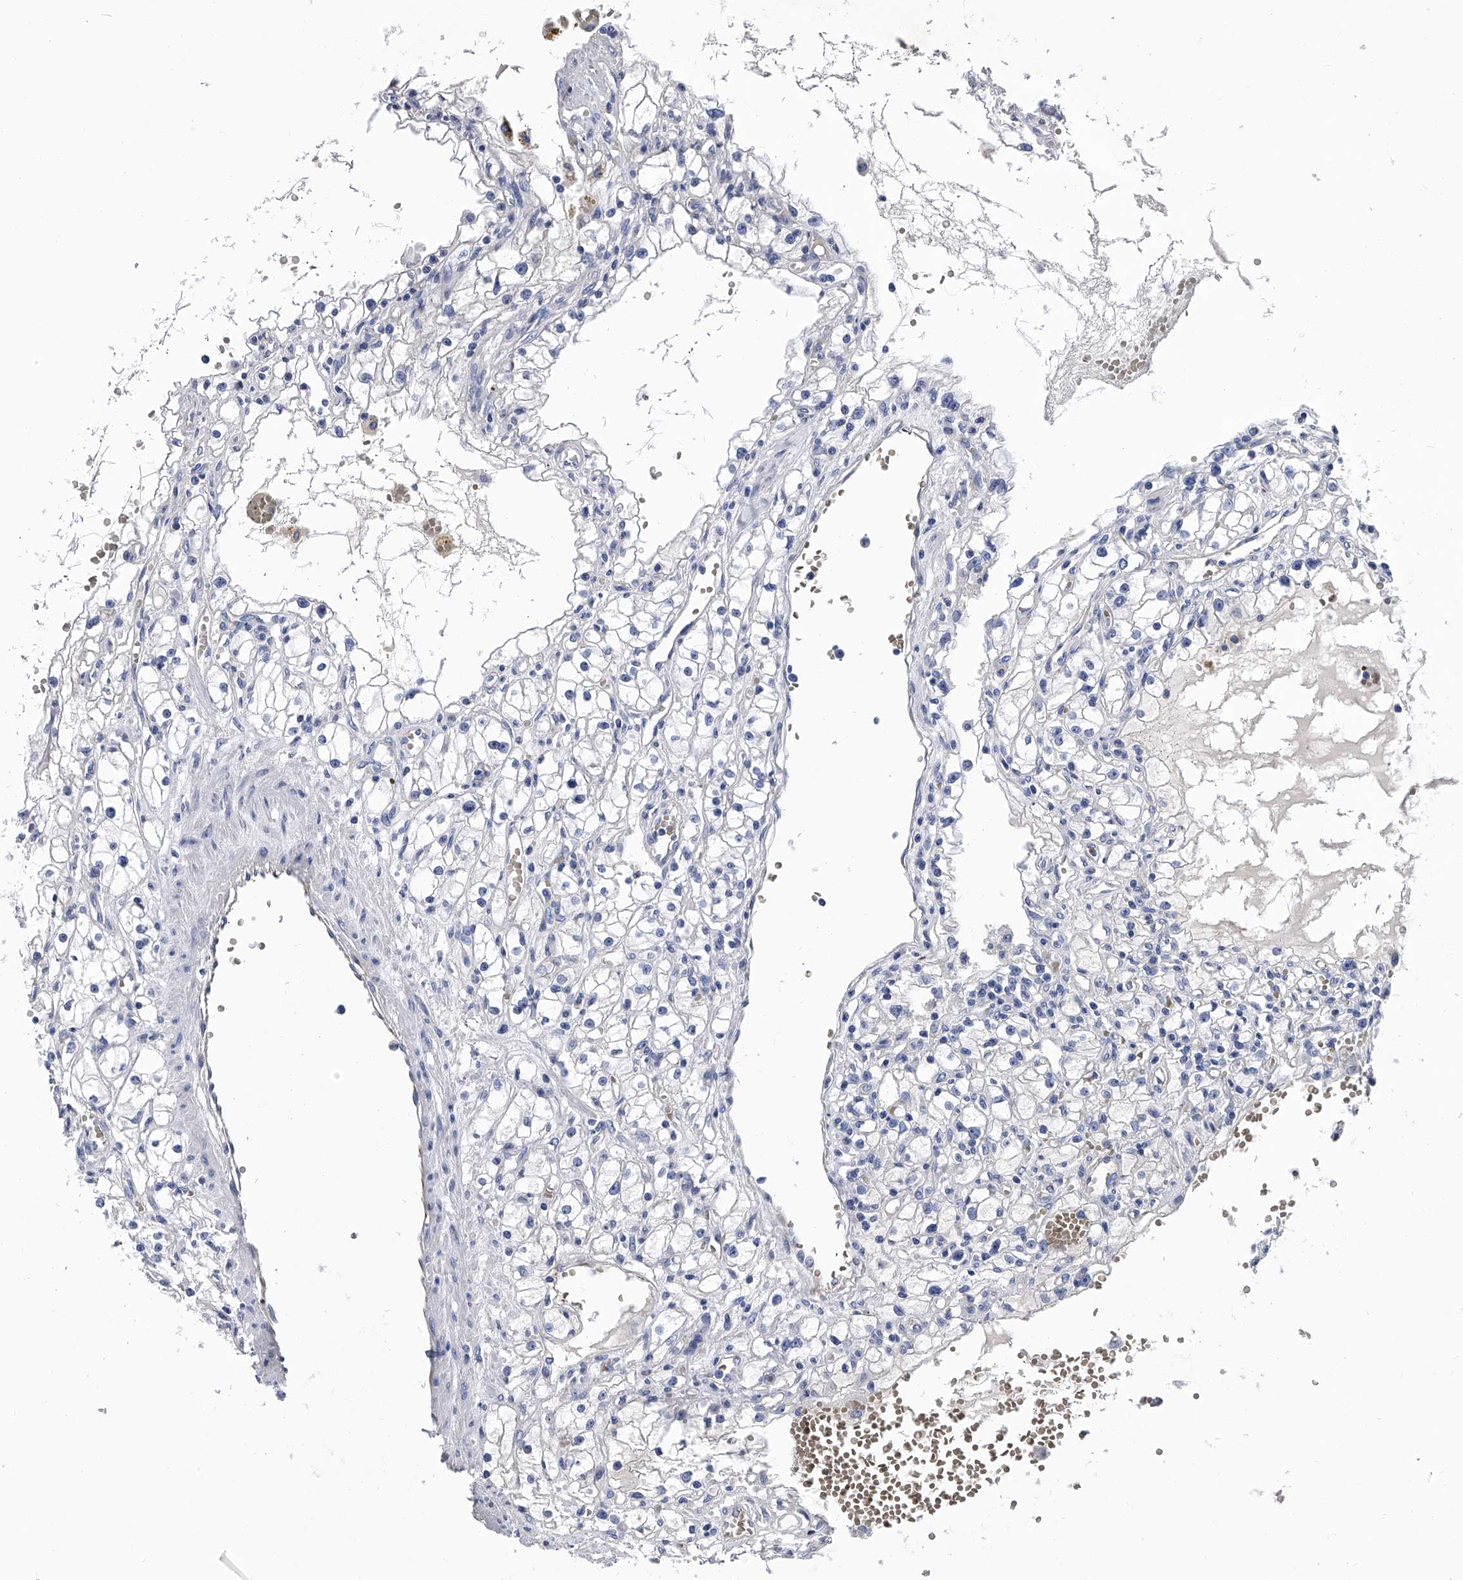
{"staining": {"intensity": "negative", "quantity": "none", "location": "none"}, "tissue": "renal cancer", "cell_type": "Tumor cells", "image_type": "cancer", "snomed": [{"axis": "morphology", "description": "Adenocarcinoma, NOS"}, {"axis": "topography", "description": "Kidney"}], "caption": "Protein analysis of renal cancer (adenocarcinoma) exhibits no significant positivity in tumor cells.", "gene": "EFCAB7", "patient": {"sex": "male", "age": 56}}